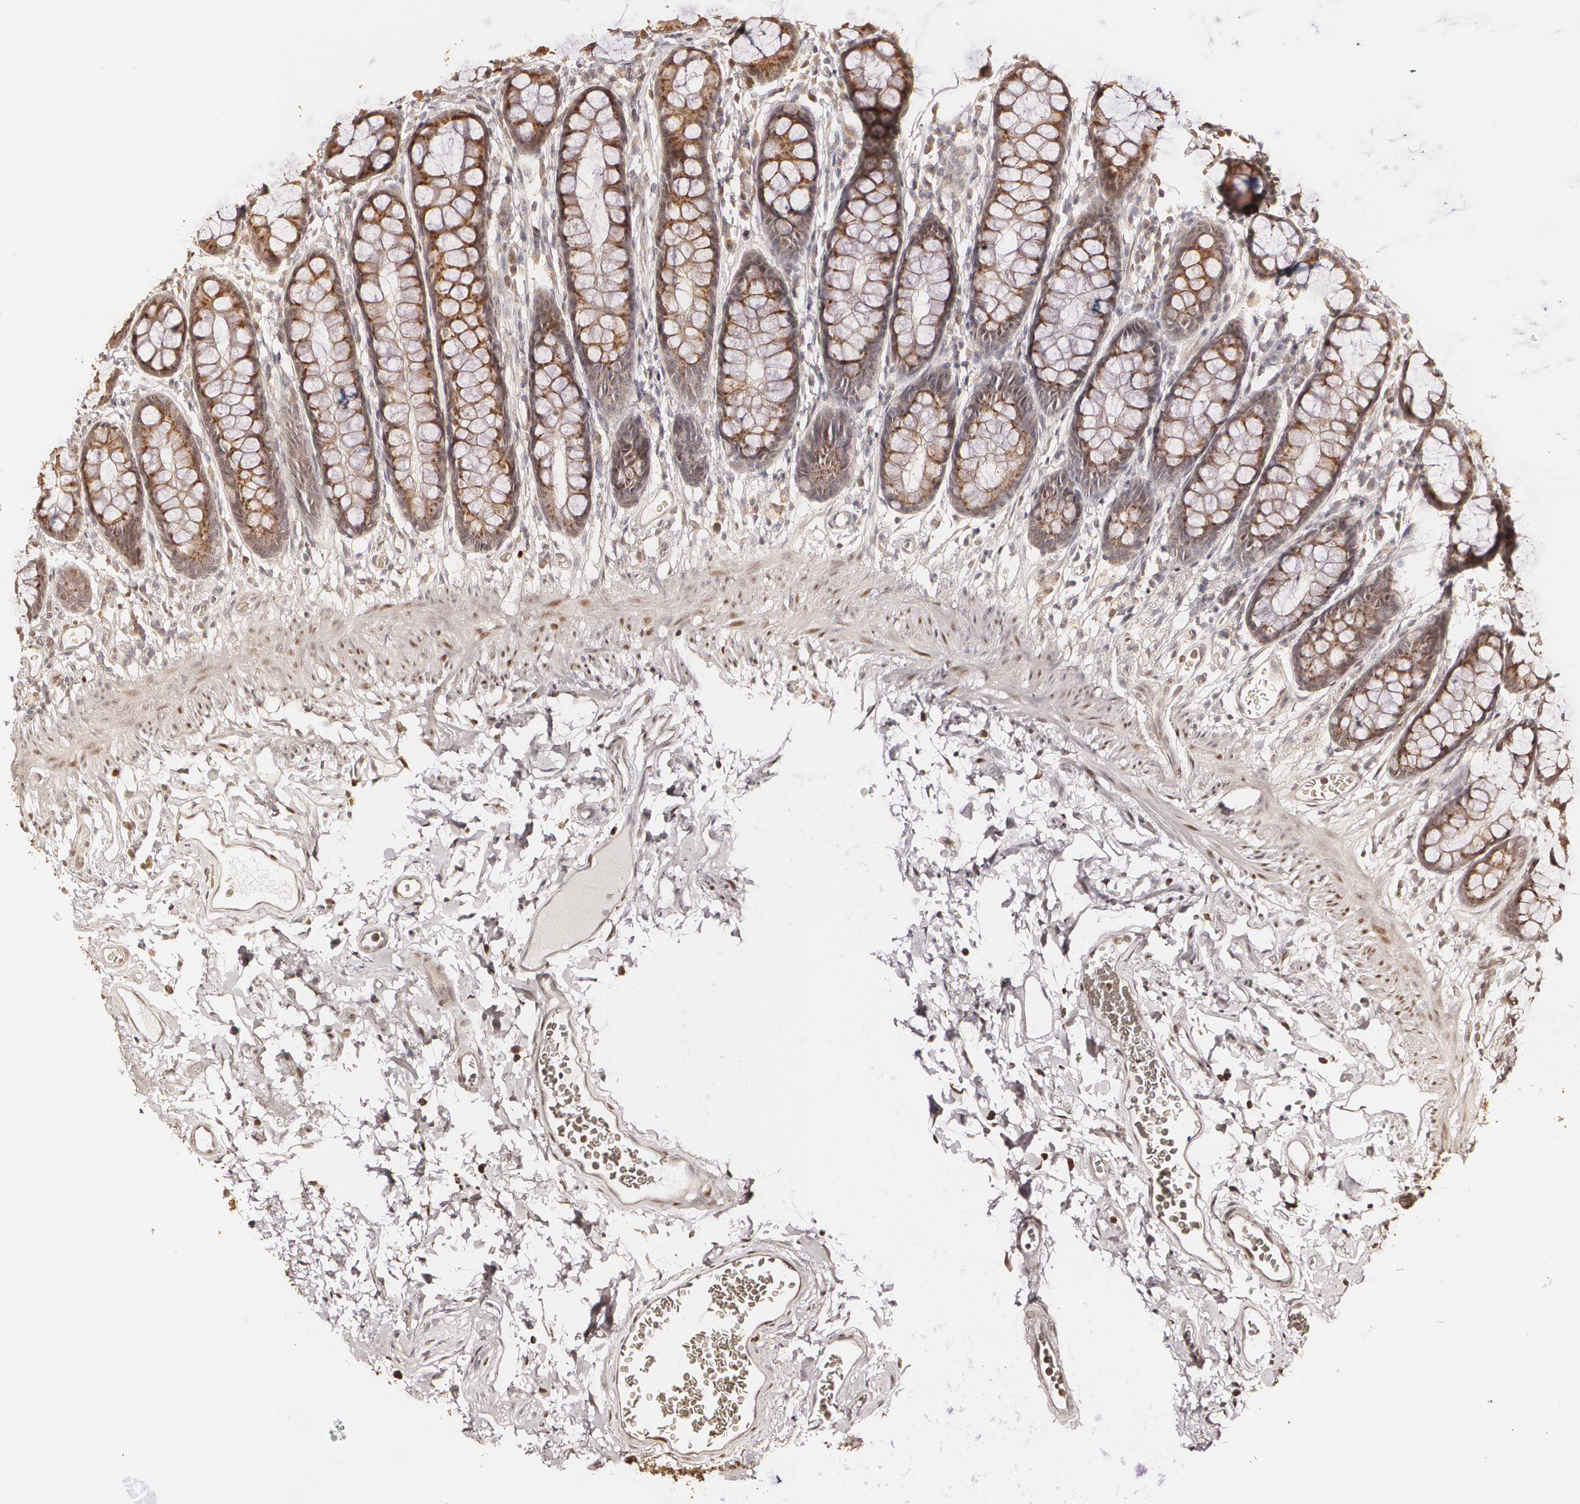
{"staining": {"intensity": "moderate", "quantity": ">75%", "location": "cytoplasmic/membranous"}, "tissue": "rectum", "cell_type": "Glandular cells", "image_type": "normal", "snomed": [{"axis": "morphology", "description": "Normal tissue, NOS"}, {"axis": "topography", "description": "Rectum"}], "caption": "Brown immunohistochemical staining in benign rectum displays moderate cytoplasmic/membranous staining in approximately >75% of glandular cells. (IHC, brightfield microscopy, high magnification).", "gene": "ATF3", "patient": {"sex": "male", "age": 92}}